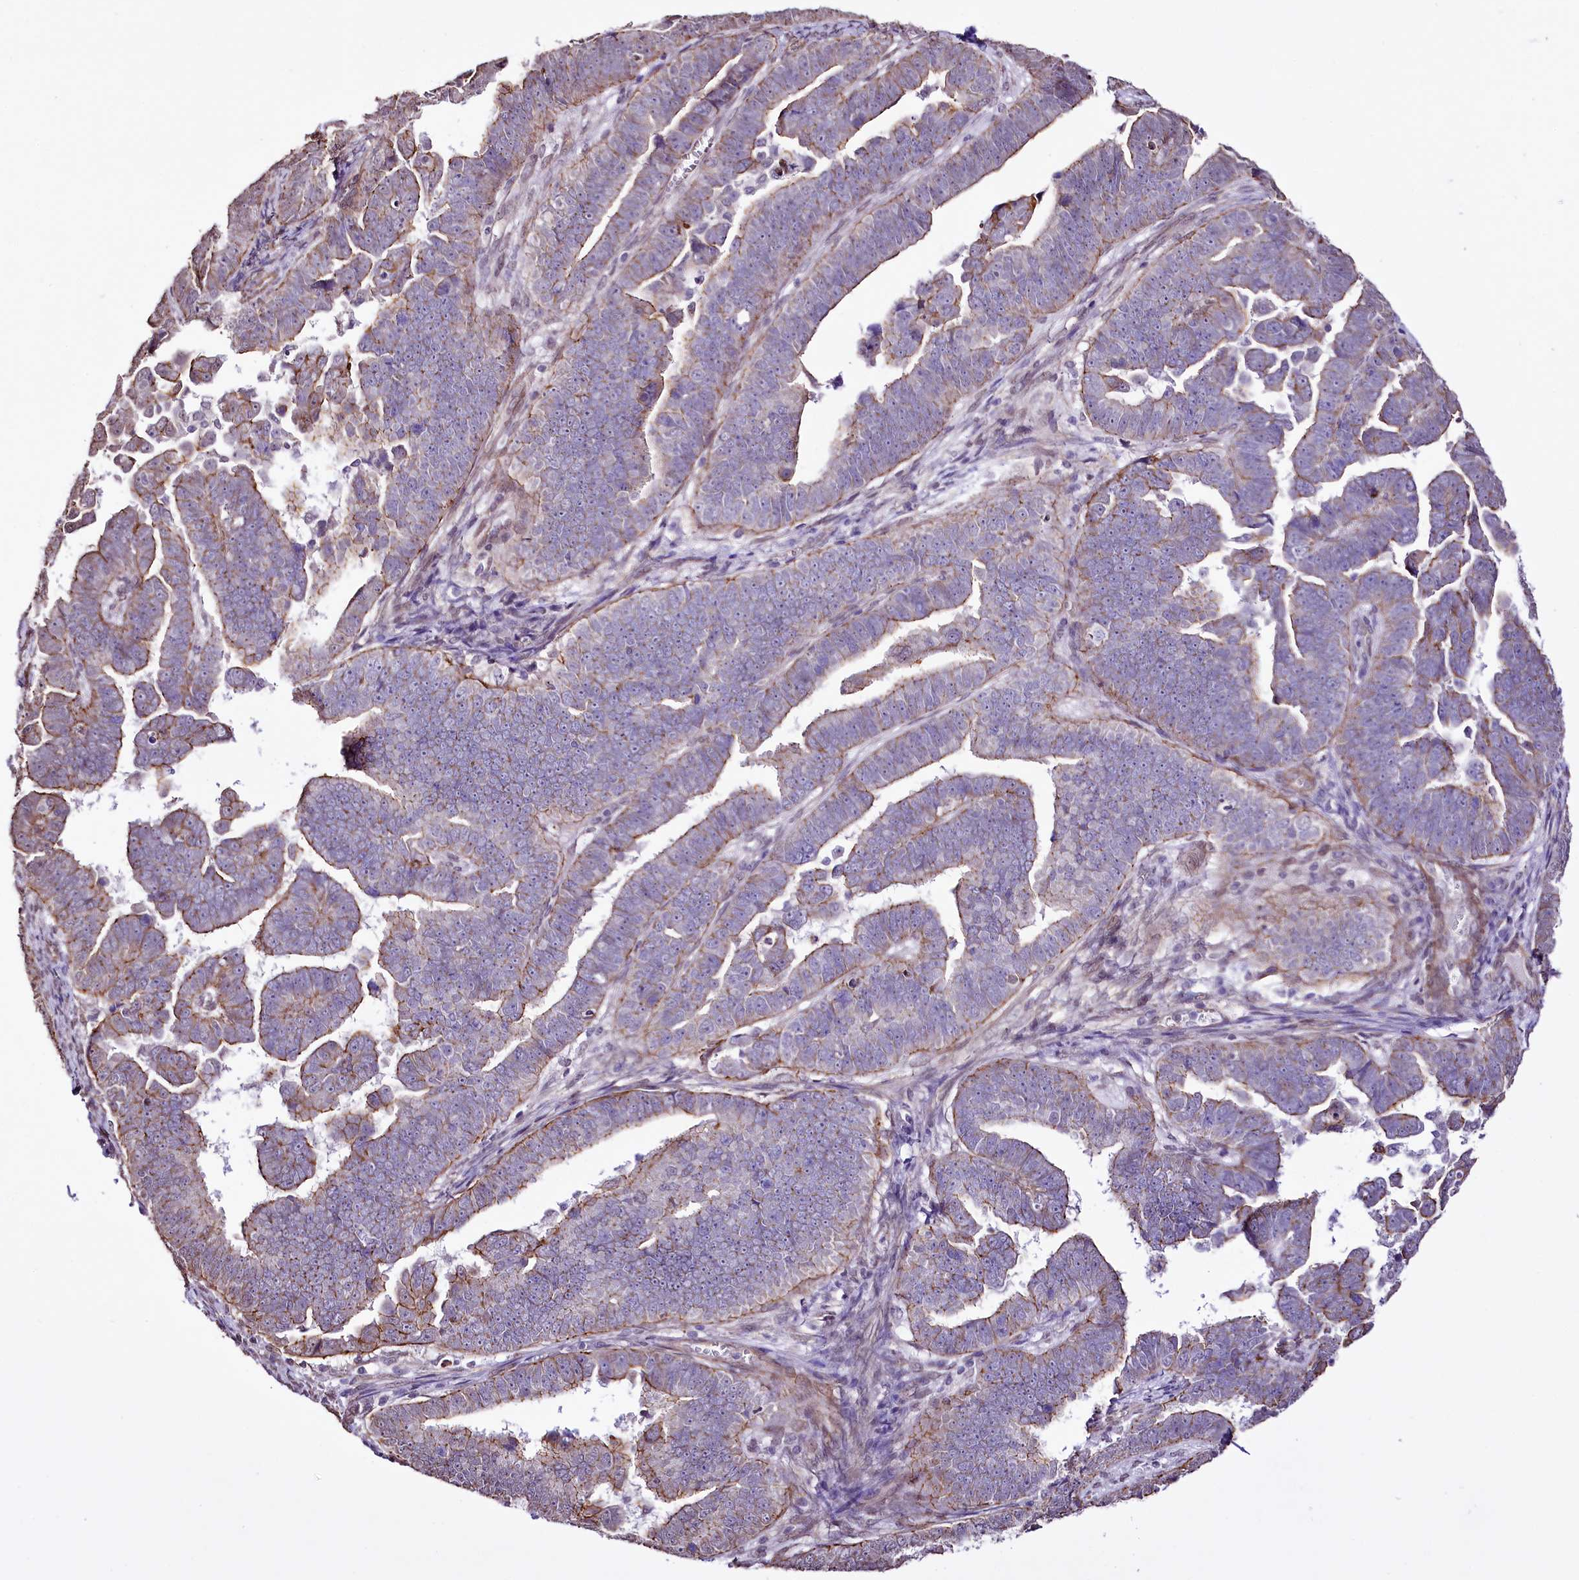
{"staining": {"intensity": "weak", "quantity": "25%-75%", "location": "cytoplasmic/membranous"}, "tissue": "endometrial cancer", "cell_type": "Tumor cells", "image_type": "cancer", "snomed": [{"axis": "morphology", "description": "Adenocarcinoma, NOS"}, {"axis": "topography", "description": "Endometrium"}], "caption": "A brown stain shows weak cytoplasmic/membranous positivity of a protein in human adenocarcinoma (endometrial) tumor cells.", "gene": "ST7", "patient": {"sex": "female", "age": 75}}